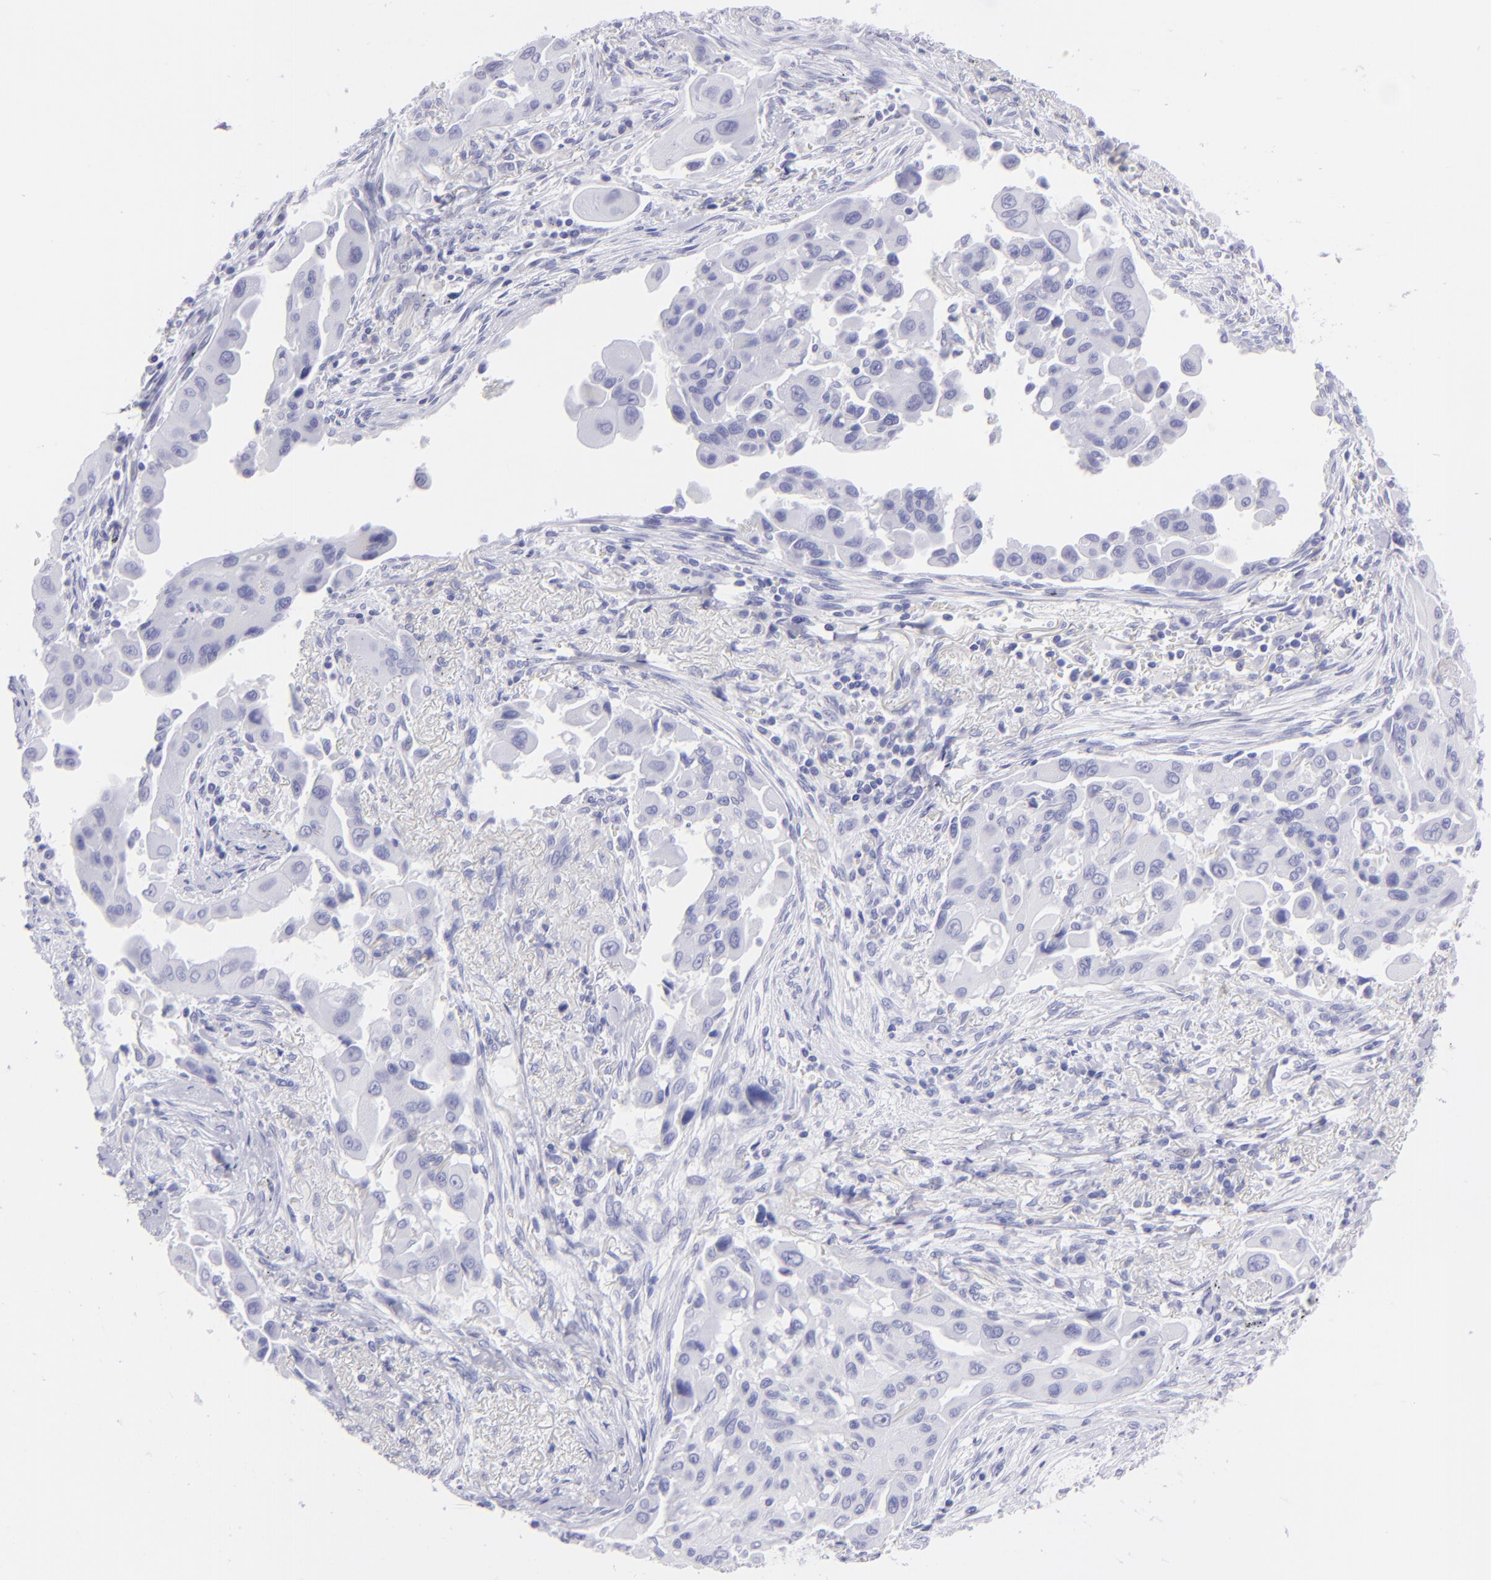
{"staining": {"intensity": "negative", "quantity": "none", "location": "none"}, "tissue": "lung cancer", "cell_type": "Tumor cells", "image_type": "cancer", "snomed": [{"axis": "morphology", "description": "Adenocarcinoma, NOS"}, {"axis": "topography", "description": "Lung"}], "caption": "IHC image of lung cancer (adenocarcinoma) stained for a protein (brown), which shows no staining in tumor cells. The staining was performed using DAB to visualize the protein expression in brown, while the nuclei were stained in blue with hematoxylin (Magnification: 20x).", "gene": "SLC1A3", "patient": {"sex": "male", "age": 68}}